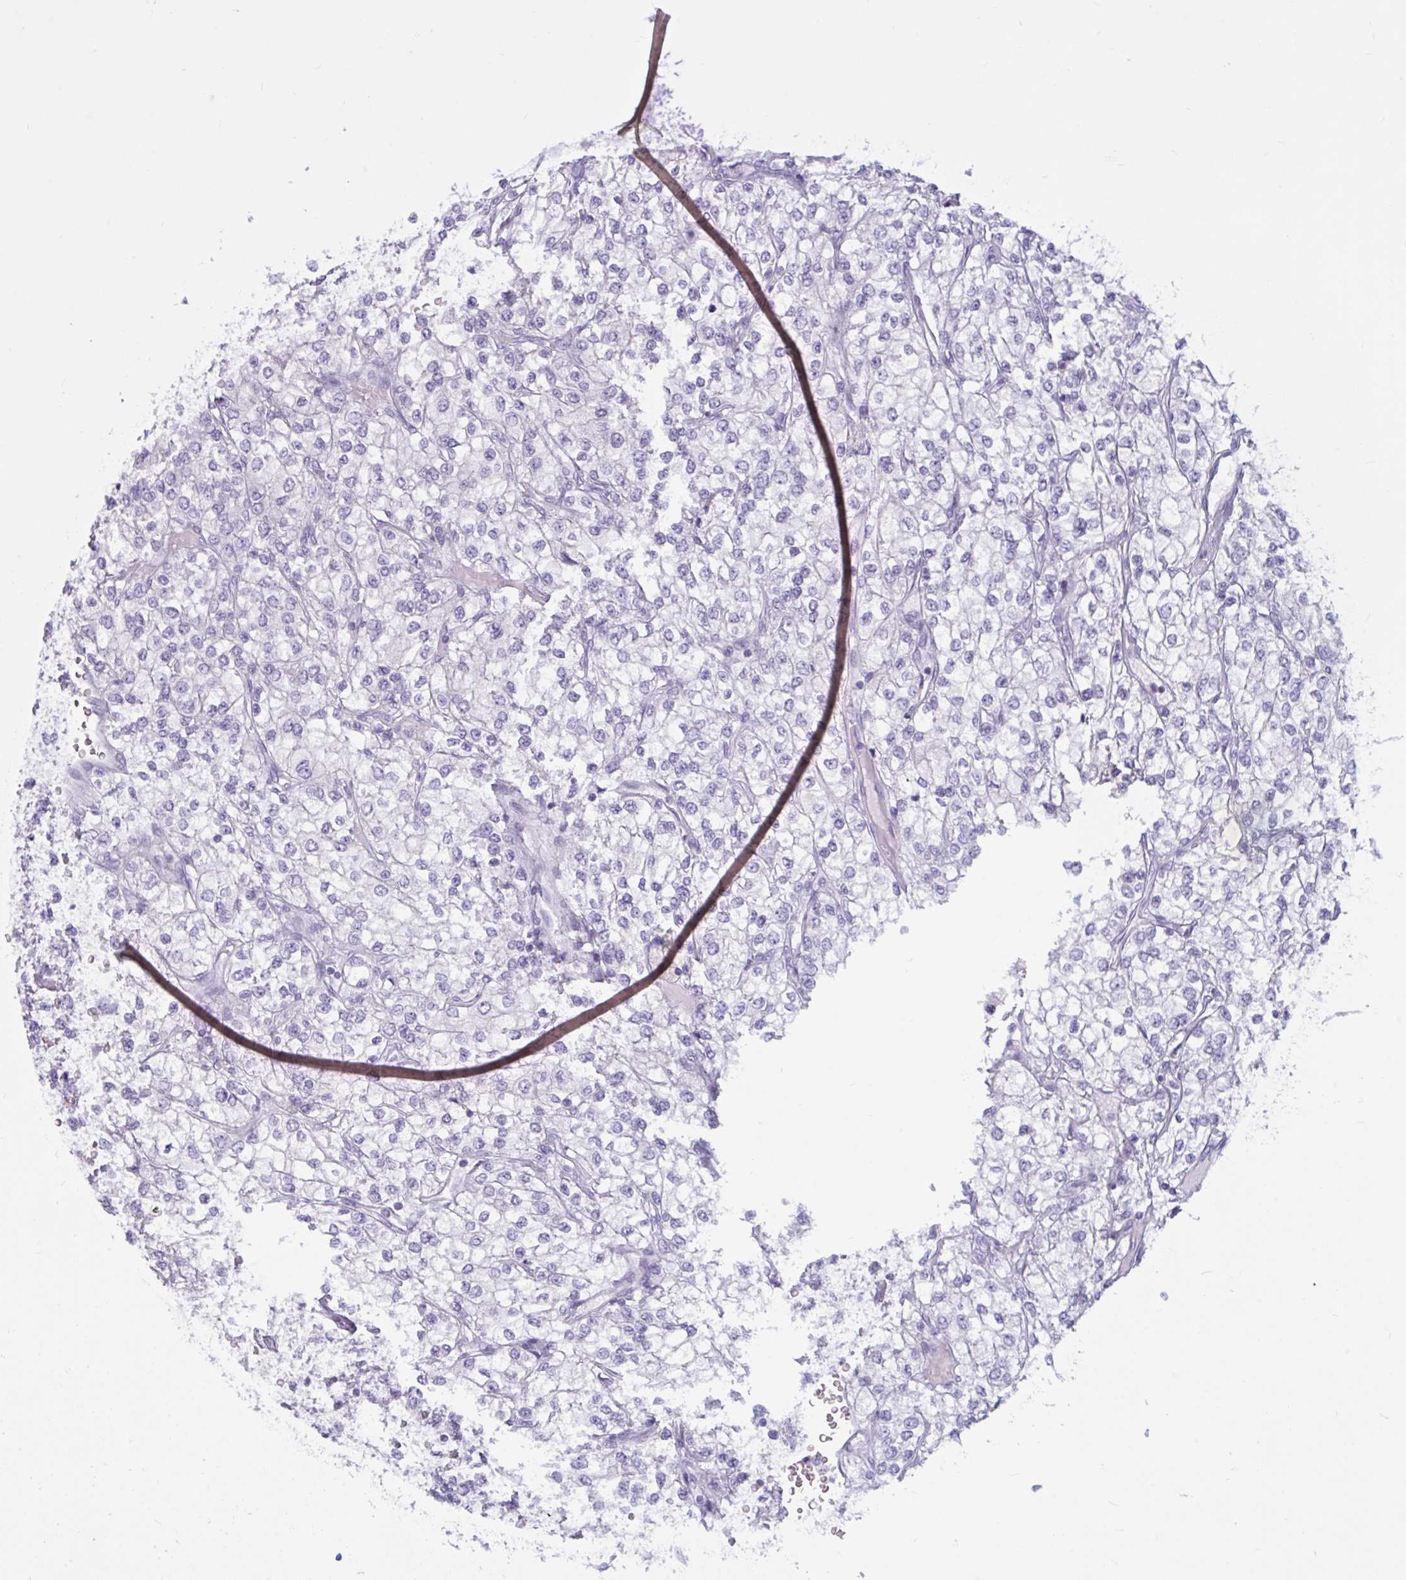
{"staining": {"intensity": "negative", "quantity": "none", "location": "none"}, "tissue": "renal cancer", "cell_type": "Tumor cells", "image_type": "cancer", "snomed": [{"axis": "morphology", "description": "Adenocarcinoma, NOS"}, {"axis": "topography", "description": "Kidney"}], "caption": "Photomicrograph shows no protein positivity in tumor cells of renal cancer (adenocarcinoma) tissue.", "gene": "BBS10", "patient": {"sex": "male", "age": 80}}